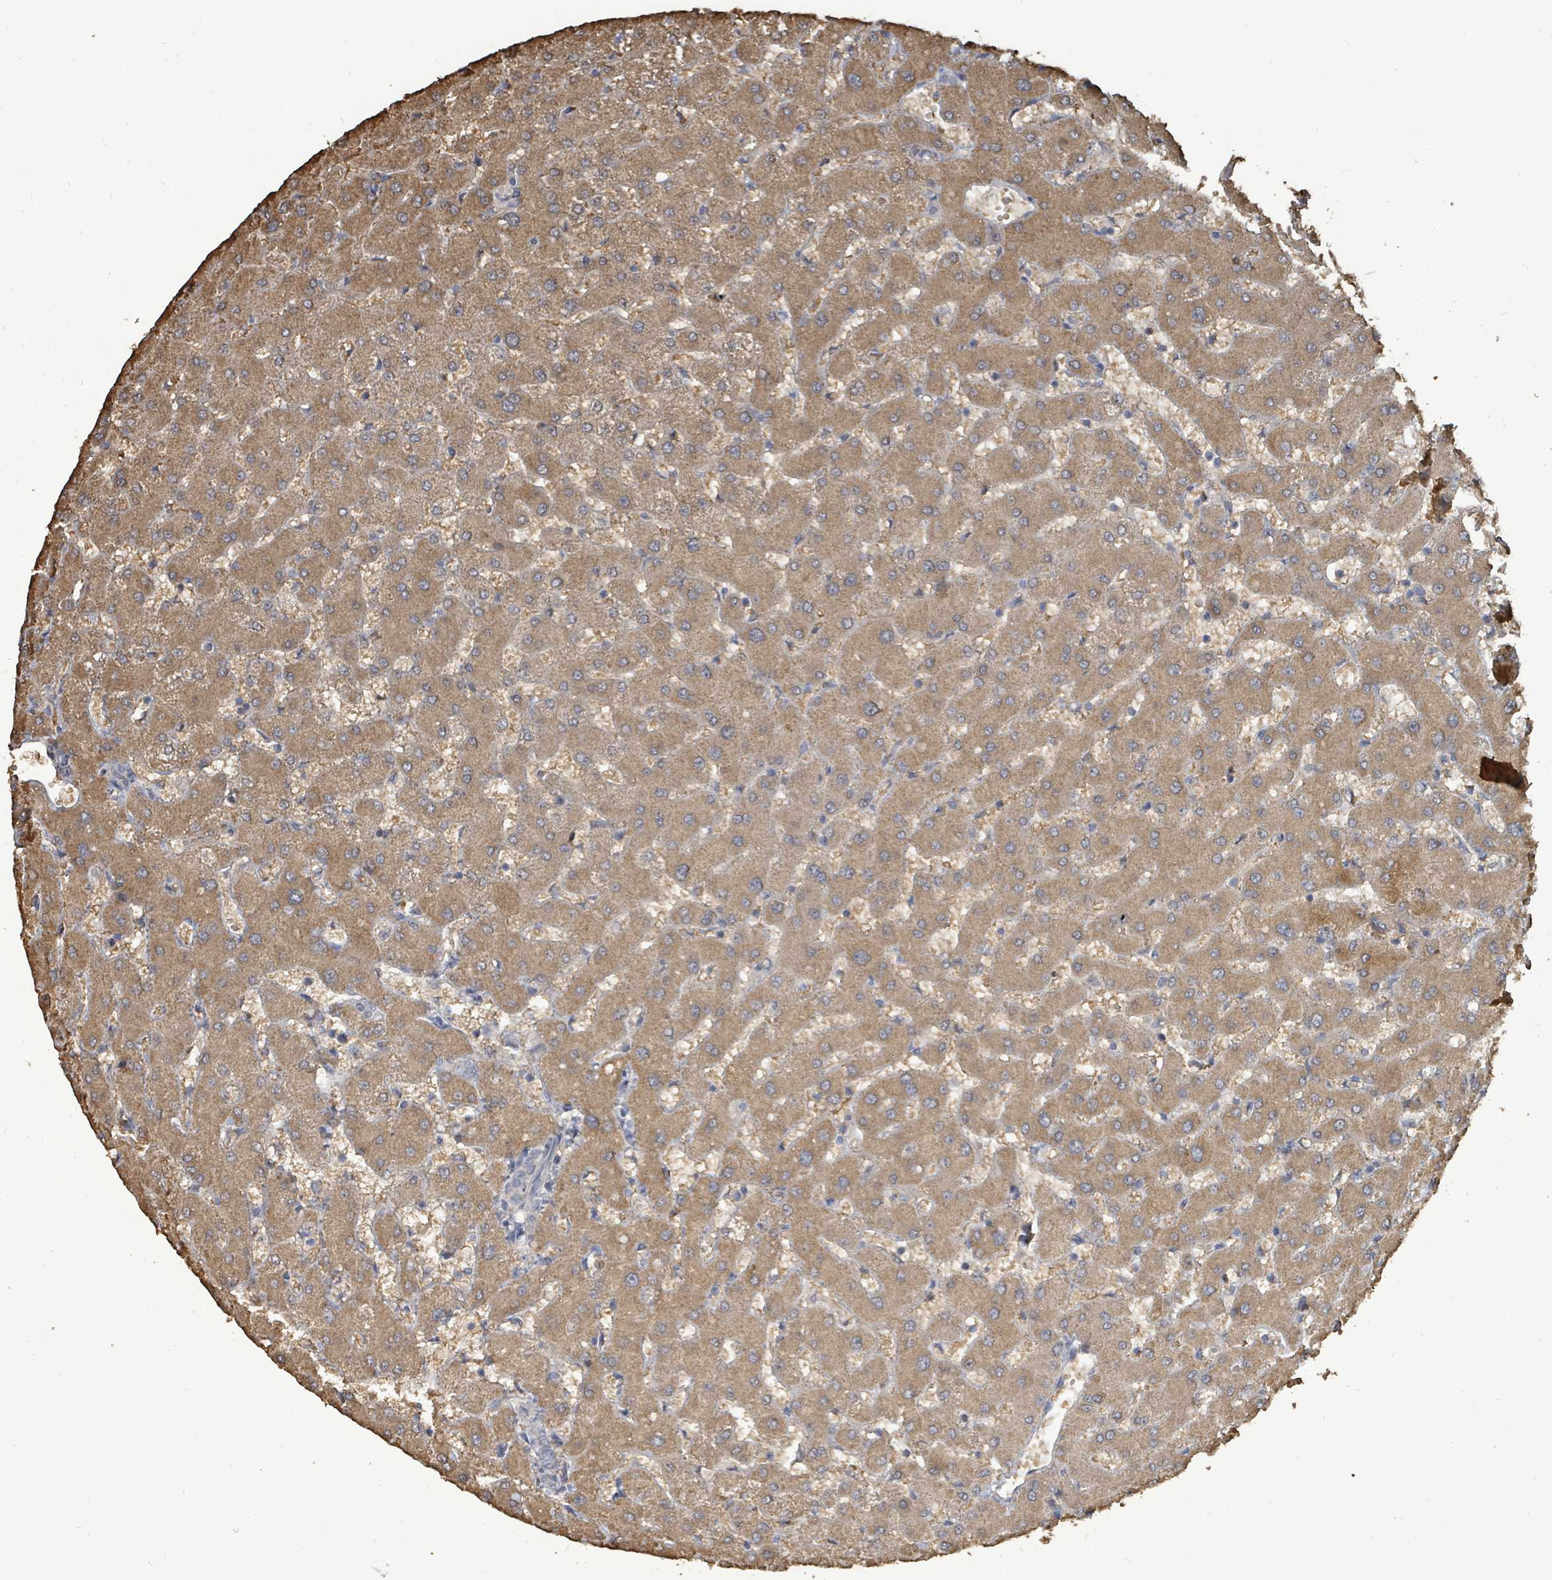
{"staining": {"intensity": "weak", "quantity": "25%-75%", "location": "cytoplasmic/membranous"}, "tissue": "liver", "cell_type": "Cholangiocytes", "image_type": "normal", "snomed": [{"axis": "morphology", "description": "Normal tissue, NOS"}, {"axis": "topography", "description": "Liver"}], "caption": "A micrograph of liver stained for a protein demonstrates weak cytoplasmic/membranous brown staining in cholangiocytes. The staining was performed using DAB (3,3'-diaminobenzidine) to visualize the protein expression in brown, while the nuclei were stained in blue with hematoxylin (Magnification: 20x).", "gene": "C6orf52", "patient": {"sex": "female", "age": 63}}